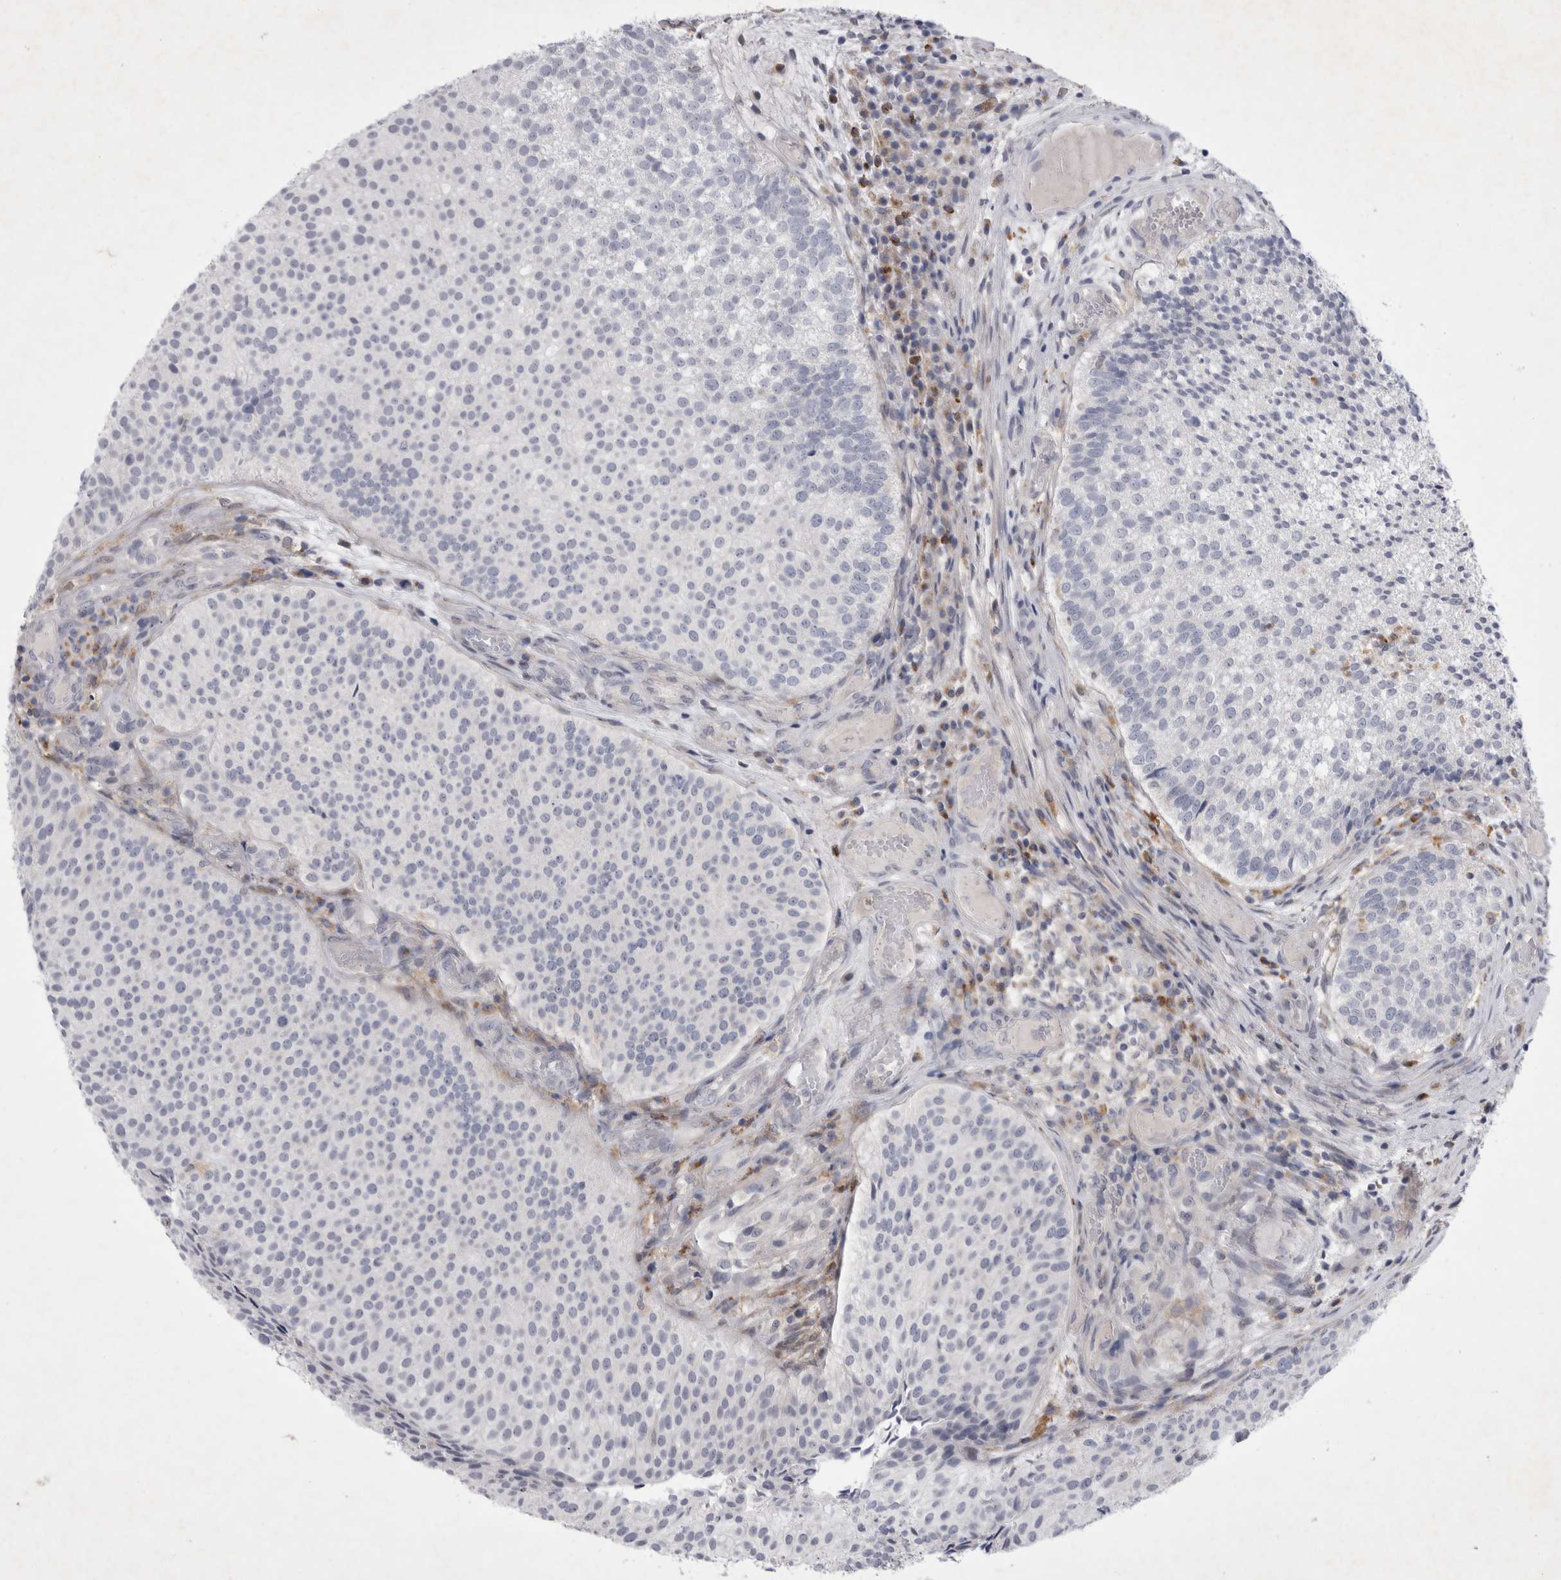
{"staining": {"intensity": "negative", "quantity": "none", "location": "none"}, "tissue": "urothelial cancer", "cell_type": "Tumor cells", "image_type": "cancer", "snomed": [{"axis": "morphology", "description": "Urothelial carcinoma, Low grade"}, {"axis": "topography", "description": "Urinary bladder"}], "caption": "Immunohistochemistry (IHC) histopathology image of neoplastic tissue: human urothelial carcinoma (low-grade) stained with DAB displays no significant protein staining in tumor cells.", "gene": "SIGLEC10", "patient": {"sex": "male", "age": 86}}